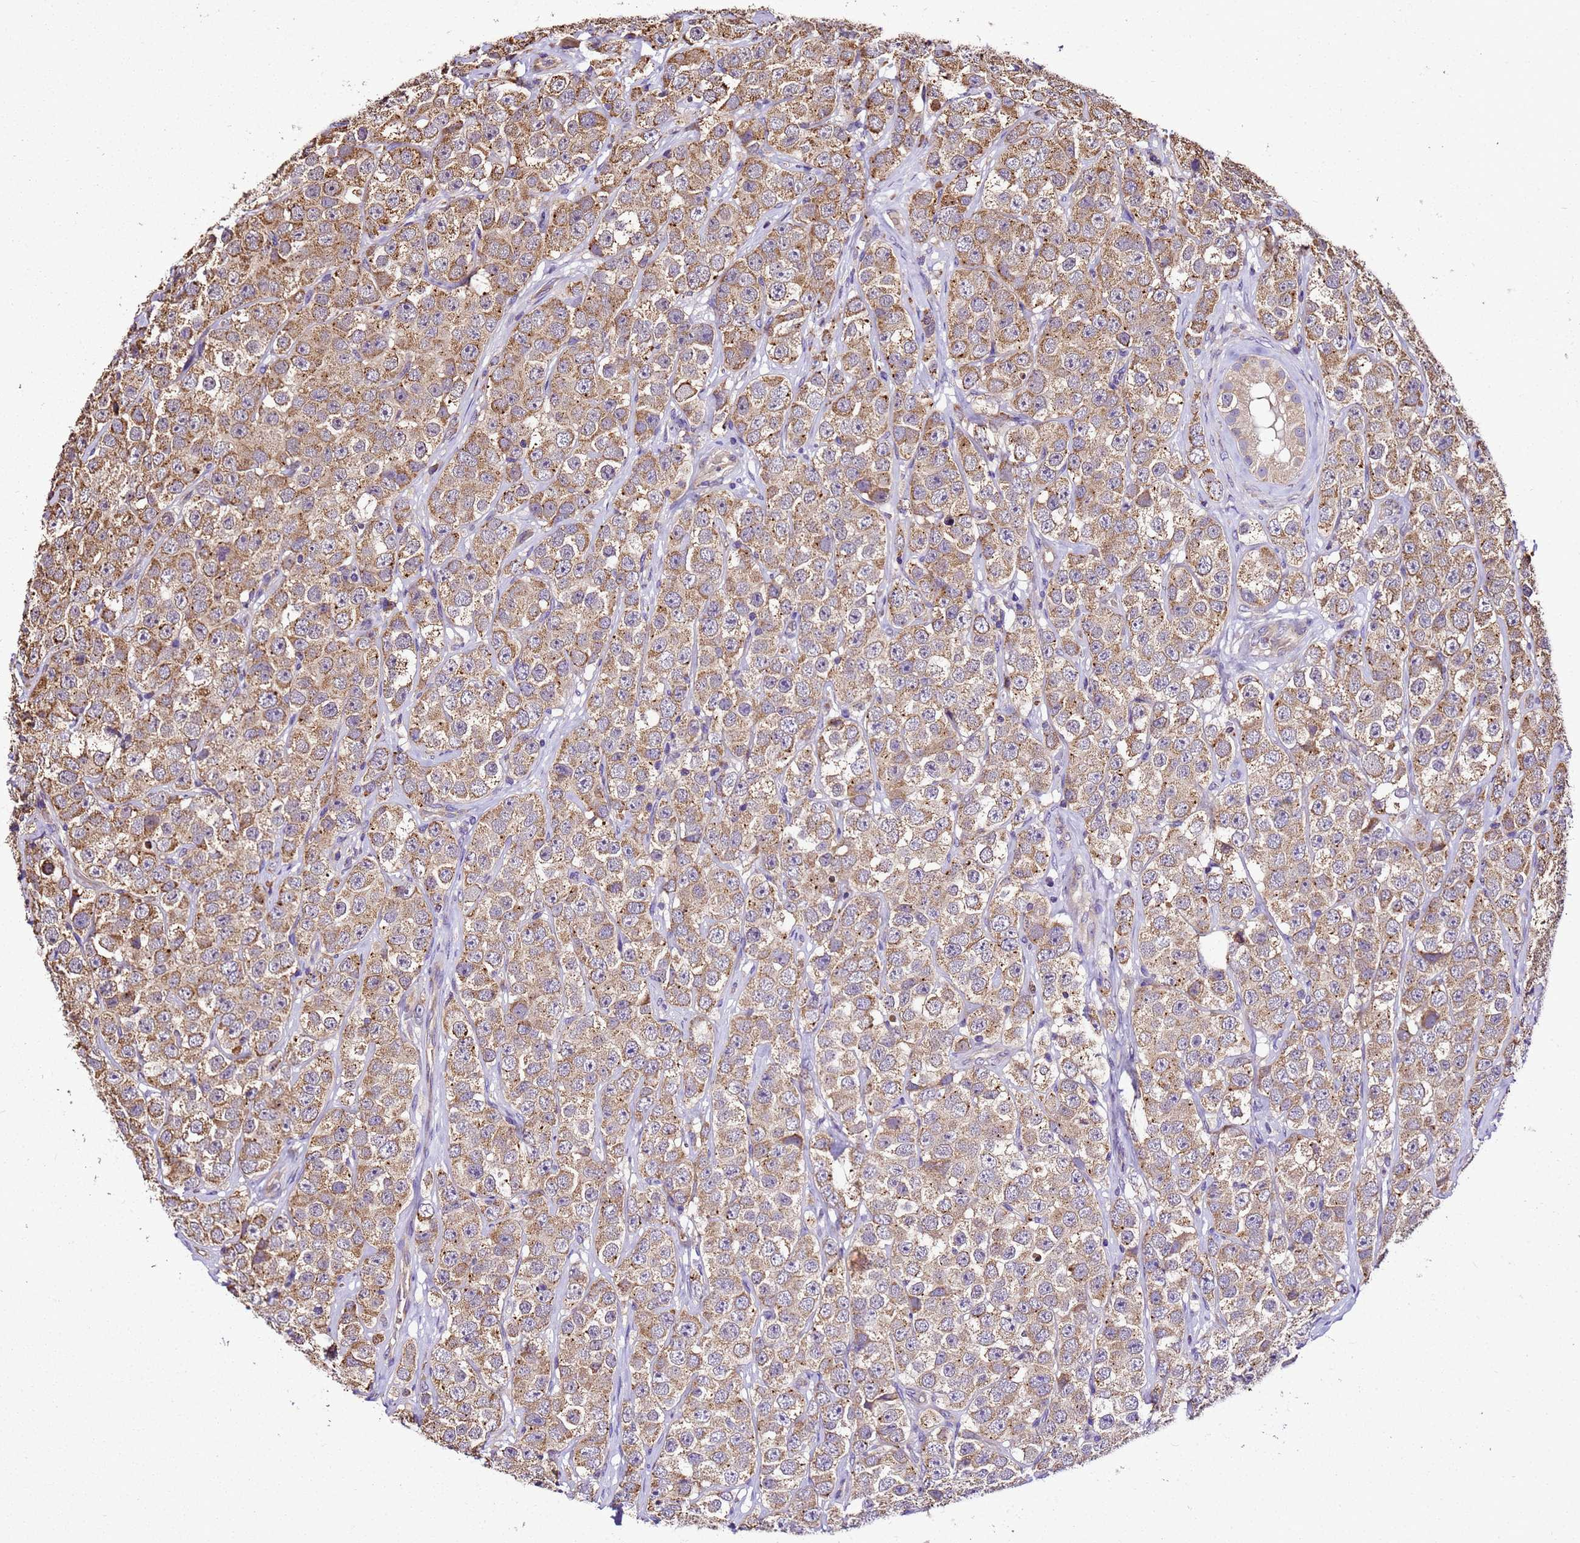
{"staining": {"intensity": "moderate", "quantity": ">75%", "location": "cytoplasmic/membranous"}, "tissue": "testis cancer", "cell_type": "Tumor cells", "image_type": "cancer", "snomed": [{"axis": "morphology", "description": "Seminoma, NOS"}, {"axis": "topography", "description": "Testis"}], "caption": "This image shows immunohistochemistry staining of human testis cancer, with medium moderate cytoplasmic/membranous positivity in about >75% of tumor cells.", "gene": "LRRIQ1", "patient": {"sex": "male", "age": 28}}